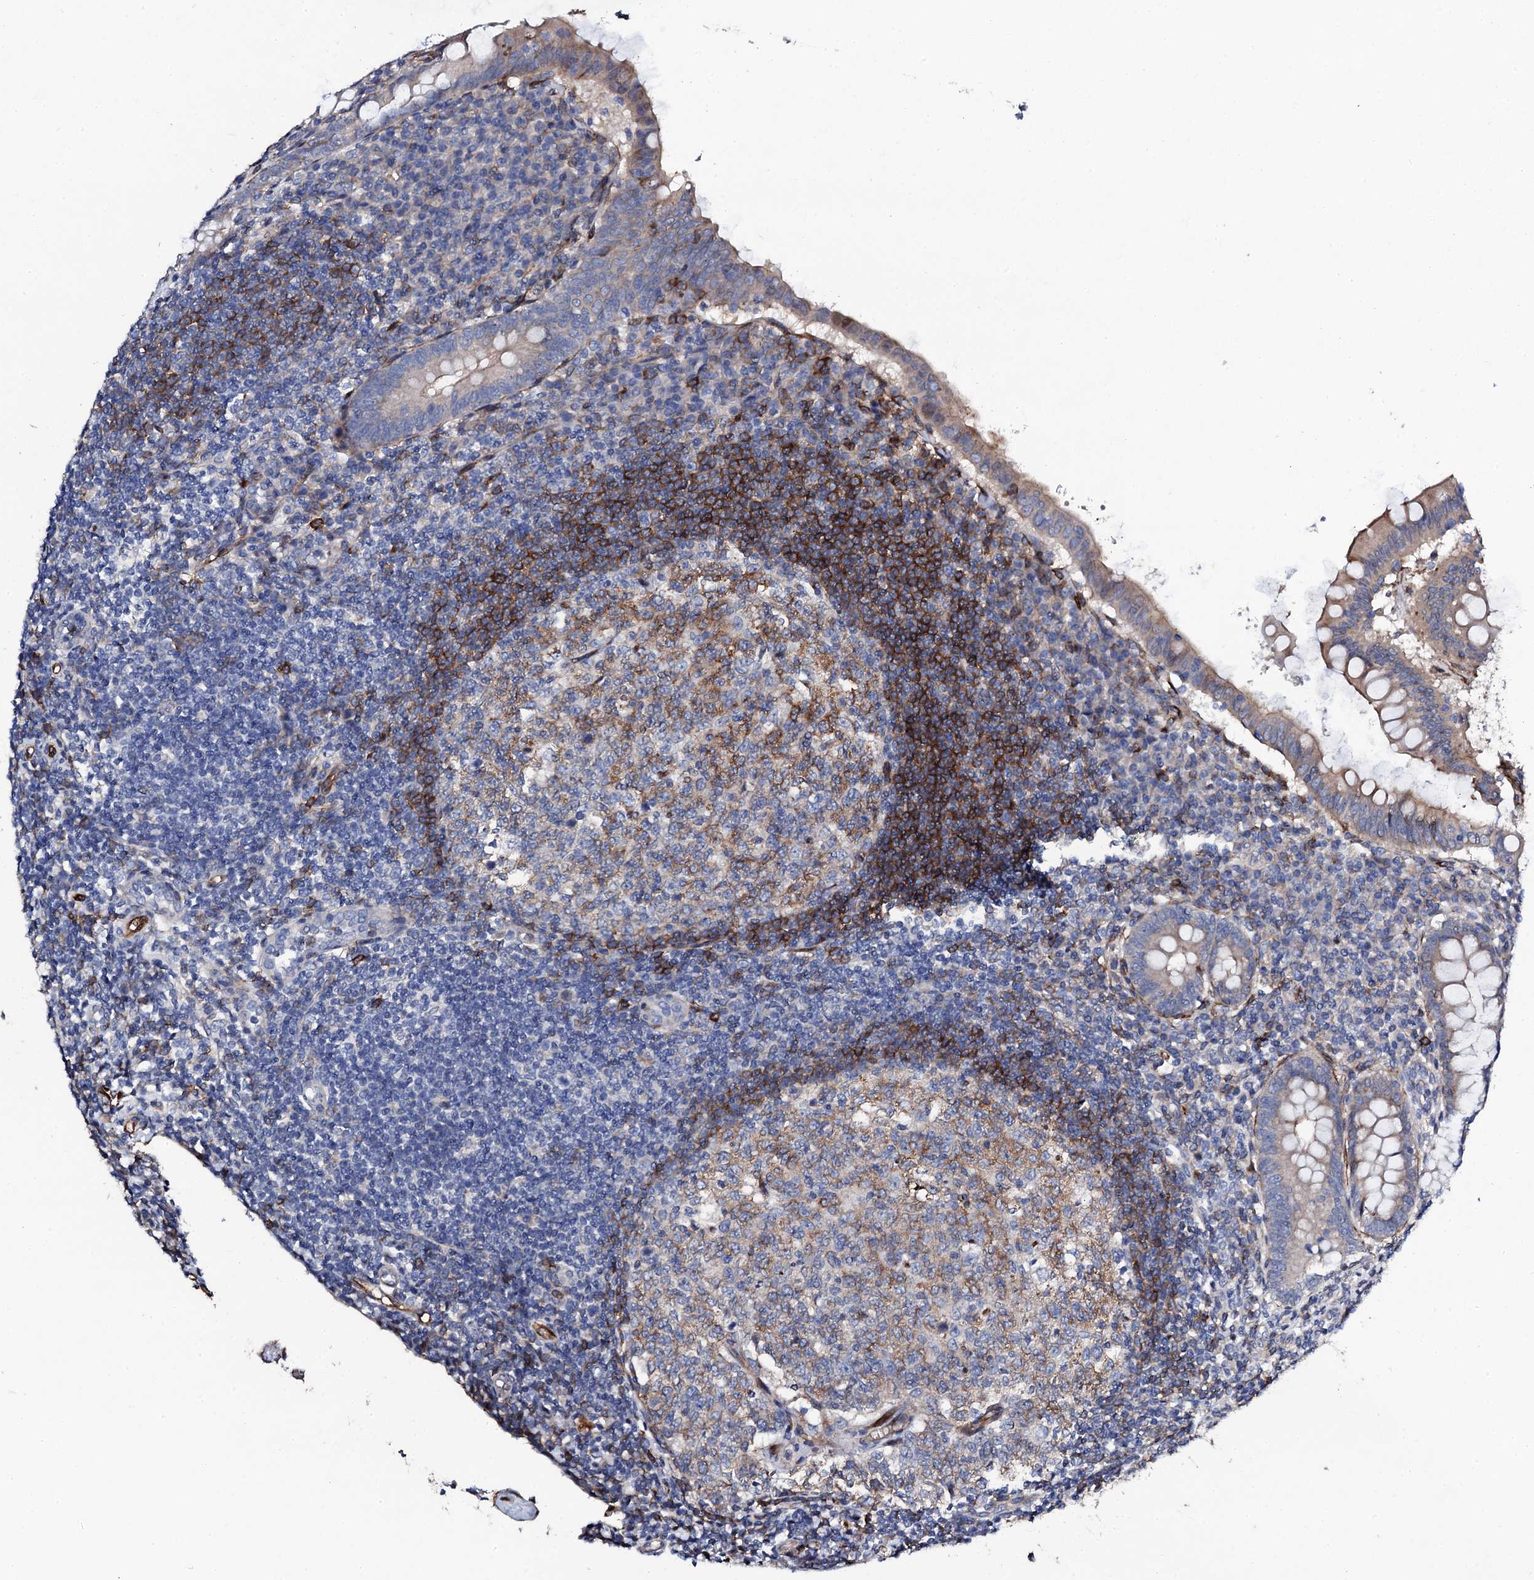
{"staining": {"intensity": "strong", "quantity": "<25%", "location": "cytoplasmic/membranous"}, "tissue": "appendix", "cell_type": "Glandular cells", "image_type": "normal", "snomed": [{"axis": "morphology", "description": "Normal tissue, NOS"}, {"axis": "topography", "description": "Appendix"}], "caption": "Protein expression by immunohistochemistry (IHC) shows strong cytoplasmic/membranous expression in approximately <25% of glandular cells in benign appendix.", "gene": "DBX1", "patient": {"sex": "female", "age": 33}}